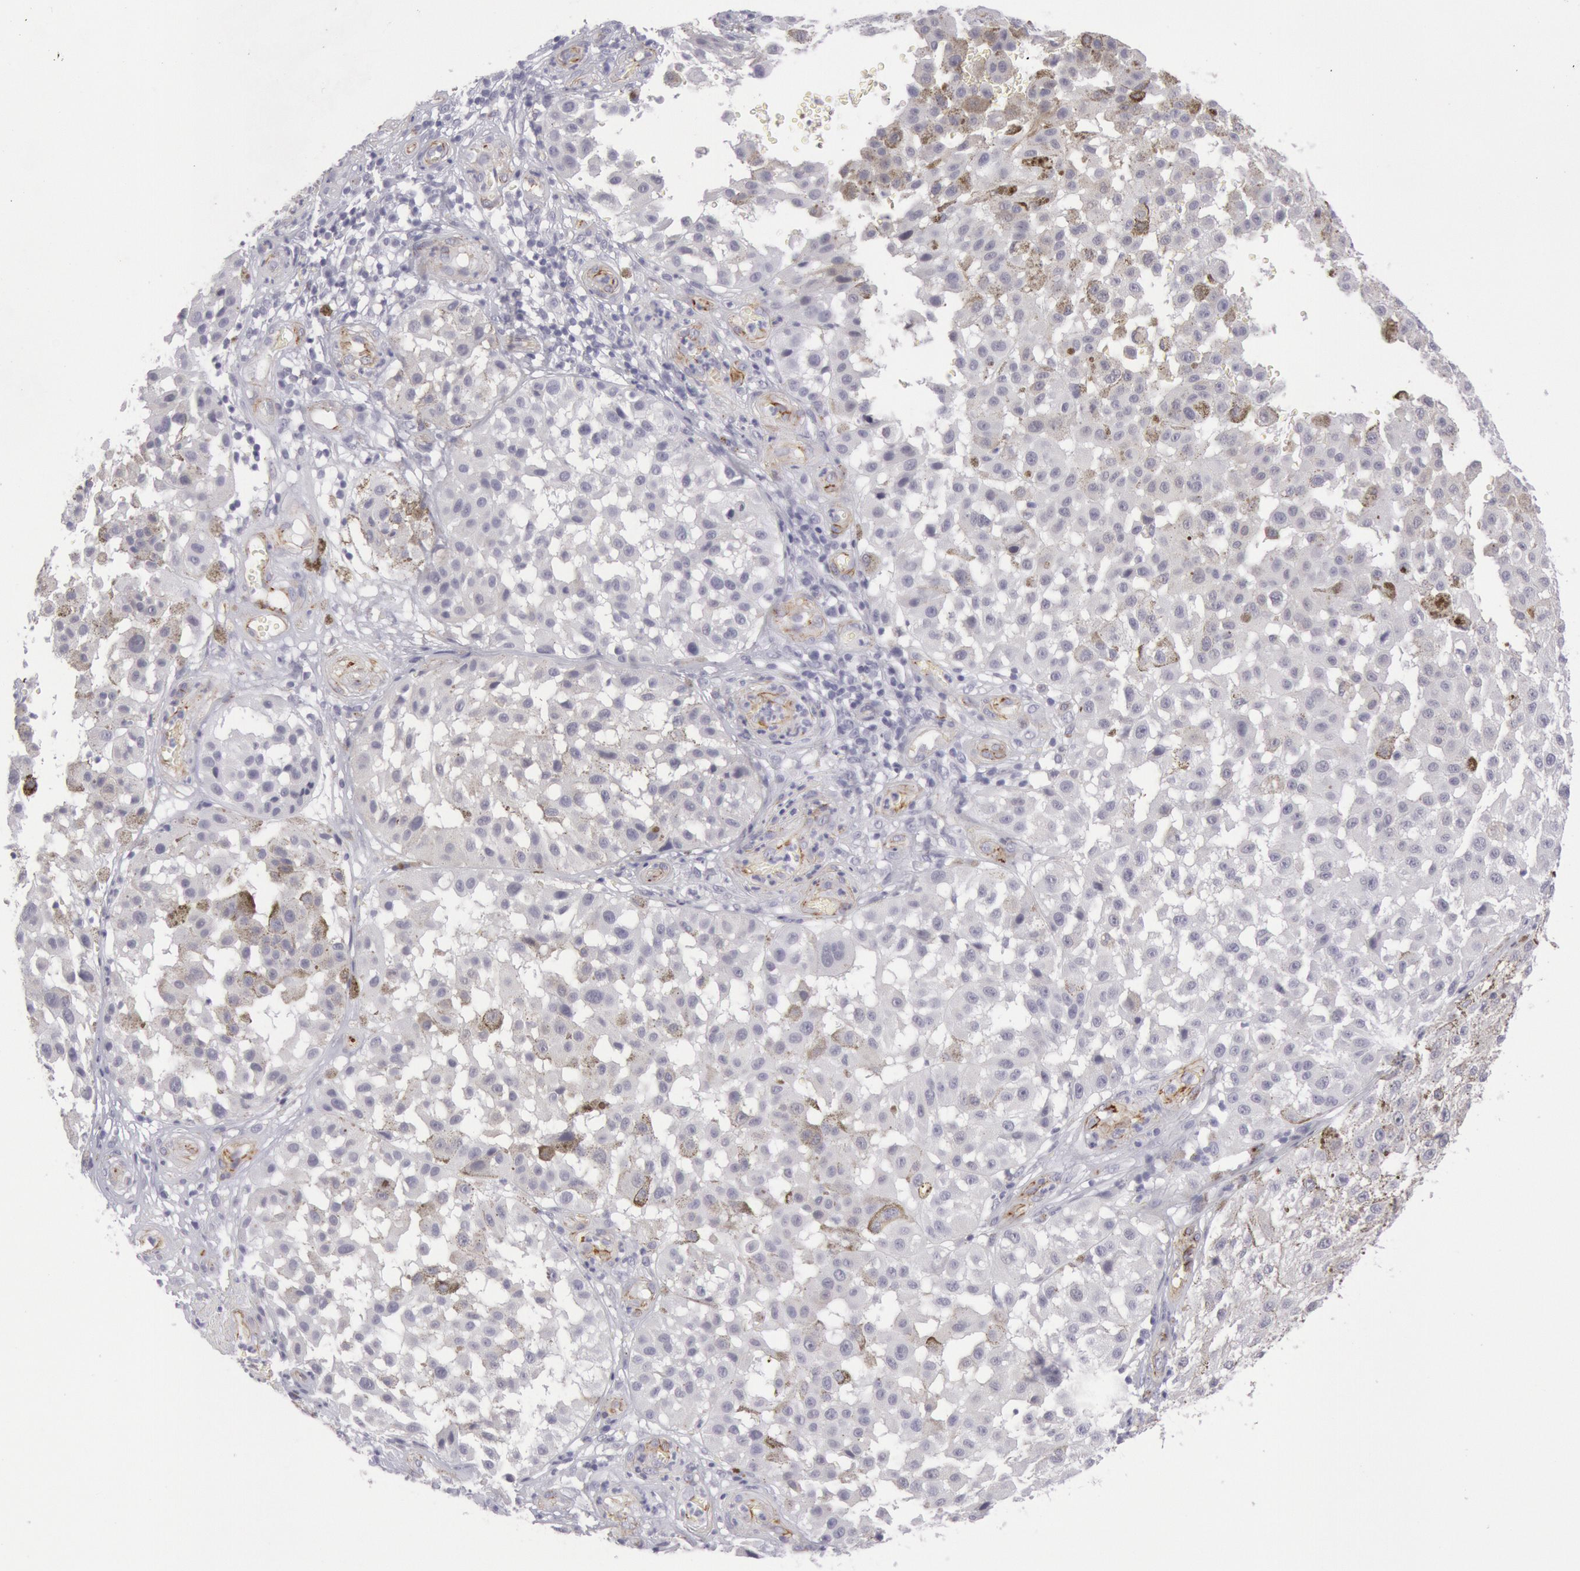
{"staining": {"intensity": "negative", "quantity": "none", "location": "none"}, "tissue": "melanoma", "cell_type": "Tumor cells", "image_type": "cancer", "snomed": [{"axis": "morphology", "description": "Malignant melanoma, NOS"}, {"axis": "topography", "description": "Skin"}], "caption": "A high-resolution photomicrograph shows immunohistochemistry (IHC) staining of malignant melanoma, which displays no significant expression in tumor cells. (DAB (3,3'-diaminobenzidine) immunohistochemistry (IHC) with hematoxylin counter stain).", "gene": "CDH13", "patient": {"sex": "female", "age": 64}}